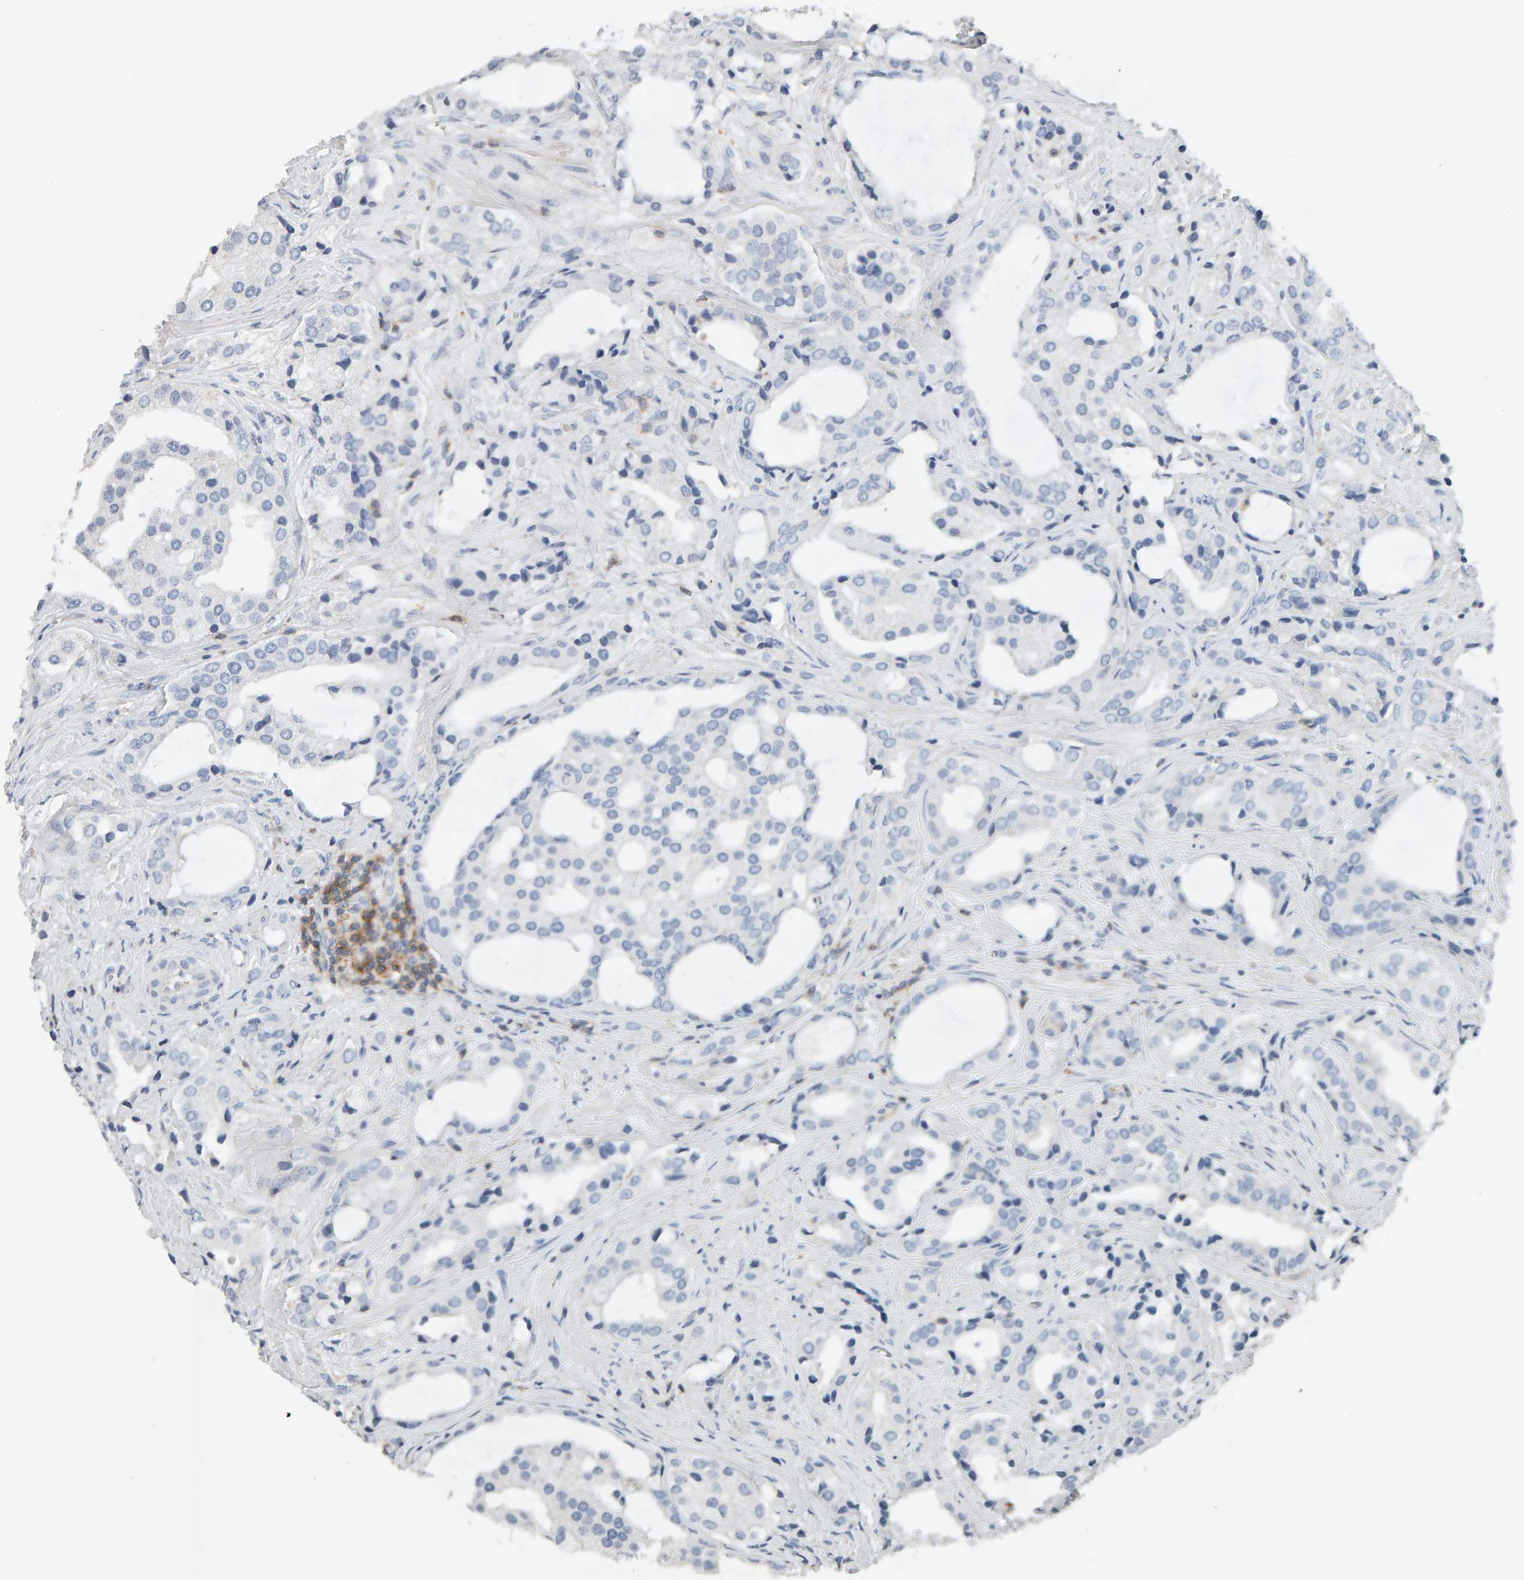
{"staining": {"intensity": "negative", "quantity": "none", "location": "none"}, "tissue": "prostate cancer", "cell_type": "Tumor cells", "image_type": "cancer", "snomed": [{"axis": "morphology", "description": "Adenocarcinoma, High grade"}, {"axis": "topography", "description": "Prostate"}], "caption": "Prostate cancer (adenocarcinoma (high-grade)) was stained to show a protein in brown. There is no significant expression in tumor cells.", "gene": "FYN", "patient": {"sex": "male", "age": 66}}